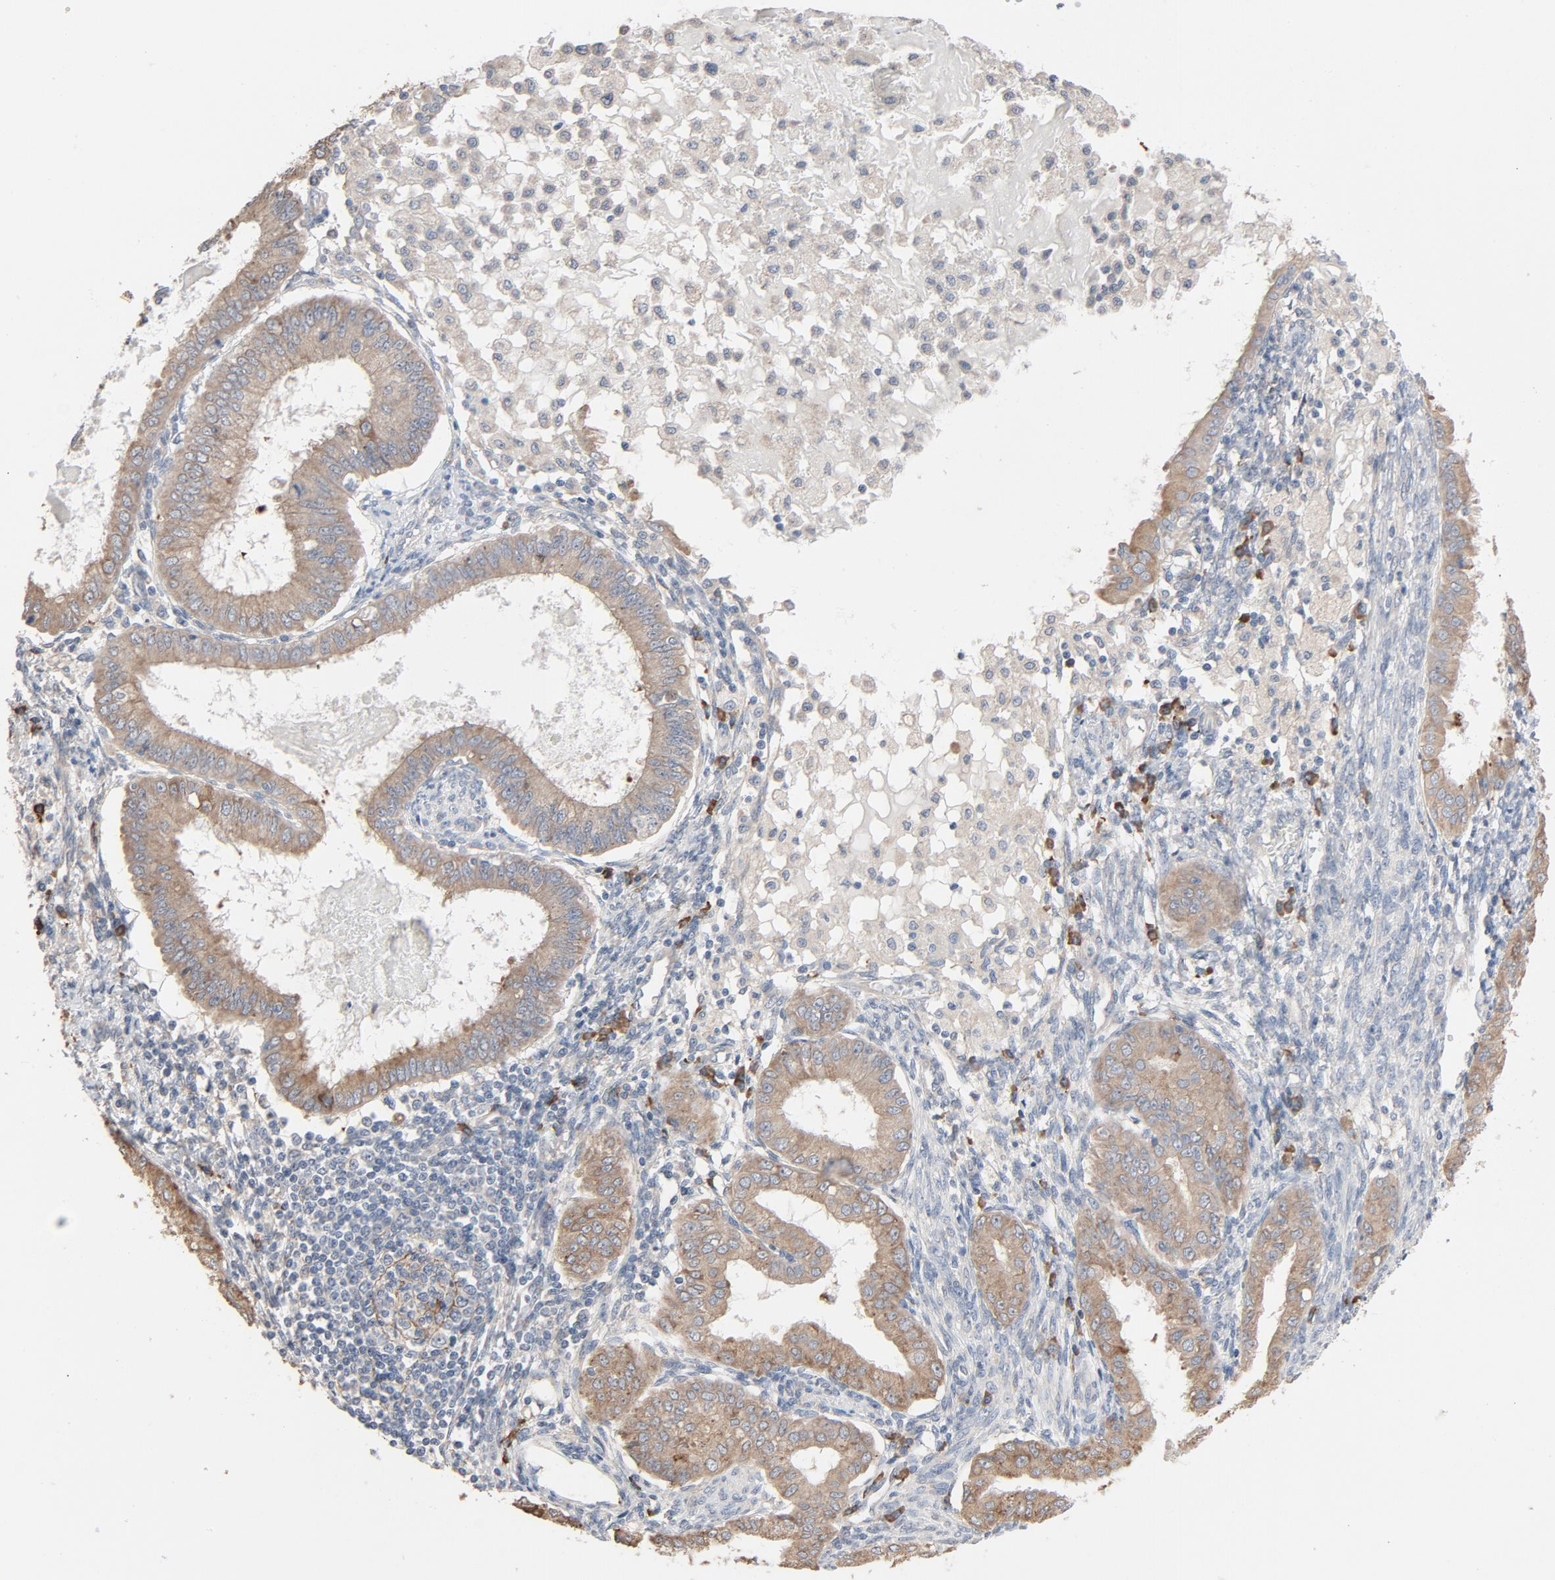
{"staining": {"intensity": "moderate", "quantity": ">75%", "location": "cytoplasmic/membranous"}, "tissue": "endometrial cancer", "cell_type": "Tumor cells", "image_type": "cancer", "snomed": [{"axis": "morphology", "description": "Adenocarcinoma, NOS"}, {"axis": "topography", "description": "Endometrium"}], "caption": "Protein expression analysis of adenocarcinoma (endometrial) reveals moderate cytoplasmic/membranous expression in about >75% of tumor cells. The protein of interest is stained brown, and the nuclei are stained in blue (DAB IHC with brightfield microscopy, high magnification).", "gene": "TLR4", "patient": {"sex": "female", "age": 76}}